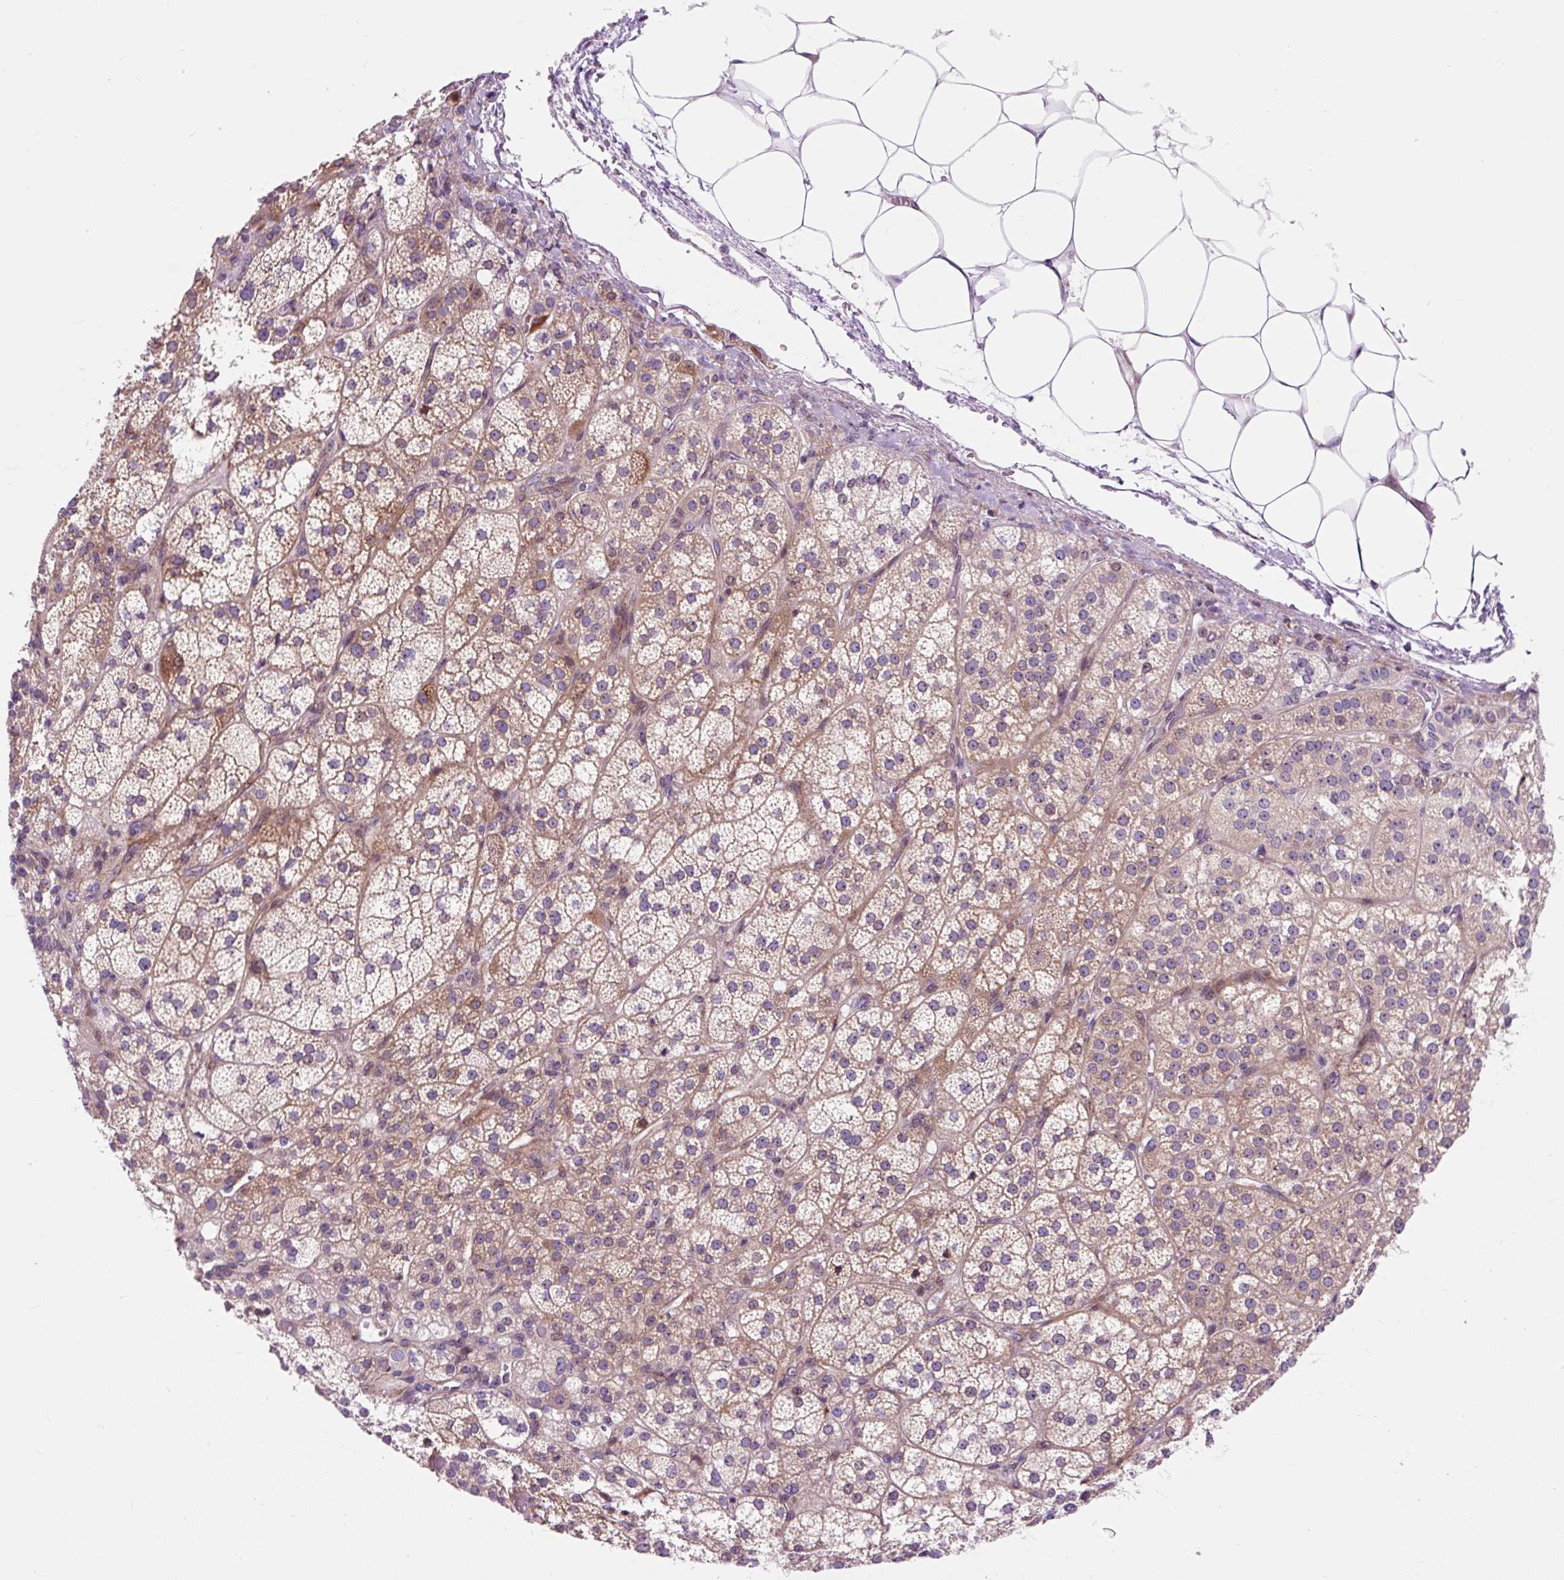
{"staining": {"intensity": "moderate", "quantity": "25%-75%", "location": "cytoplasmic/membranous"}, "tissue": "adrenal gland", "cell_type": "Glandular cells", "image_type": "normal", "snomed": [{"axis": "morphology", "description": "Normal tissue, NOS"}, {"axis": "topography", "description": "Adrenal gland"}], "caption": "Protein expression analysis of unremarkable adrenal gland shows moderate cytoplasmic/membranous expression in about 25%-75% of glandular cells. Immunohistochemistry stains the protein in brown and the nuclei are stained blue.", "gene": "CISD3", "patient": {"sex": "female", "age": 60}}